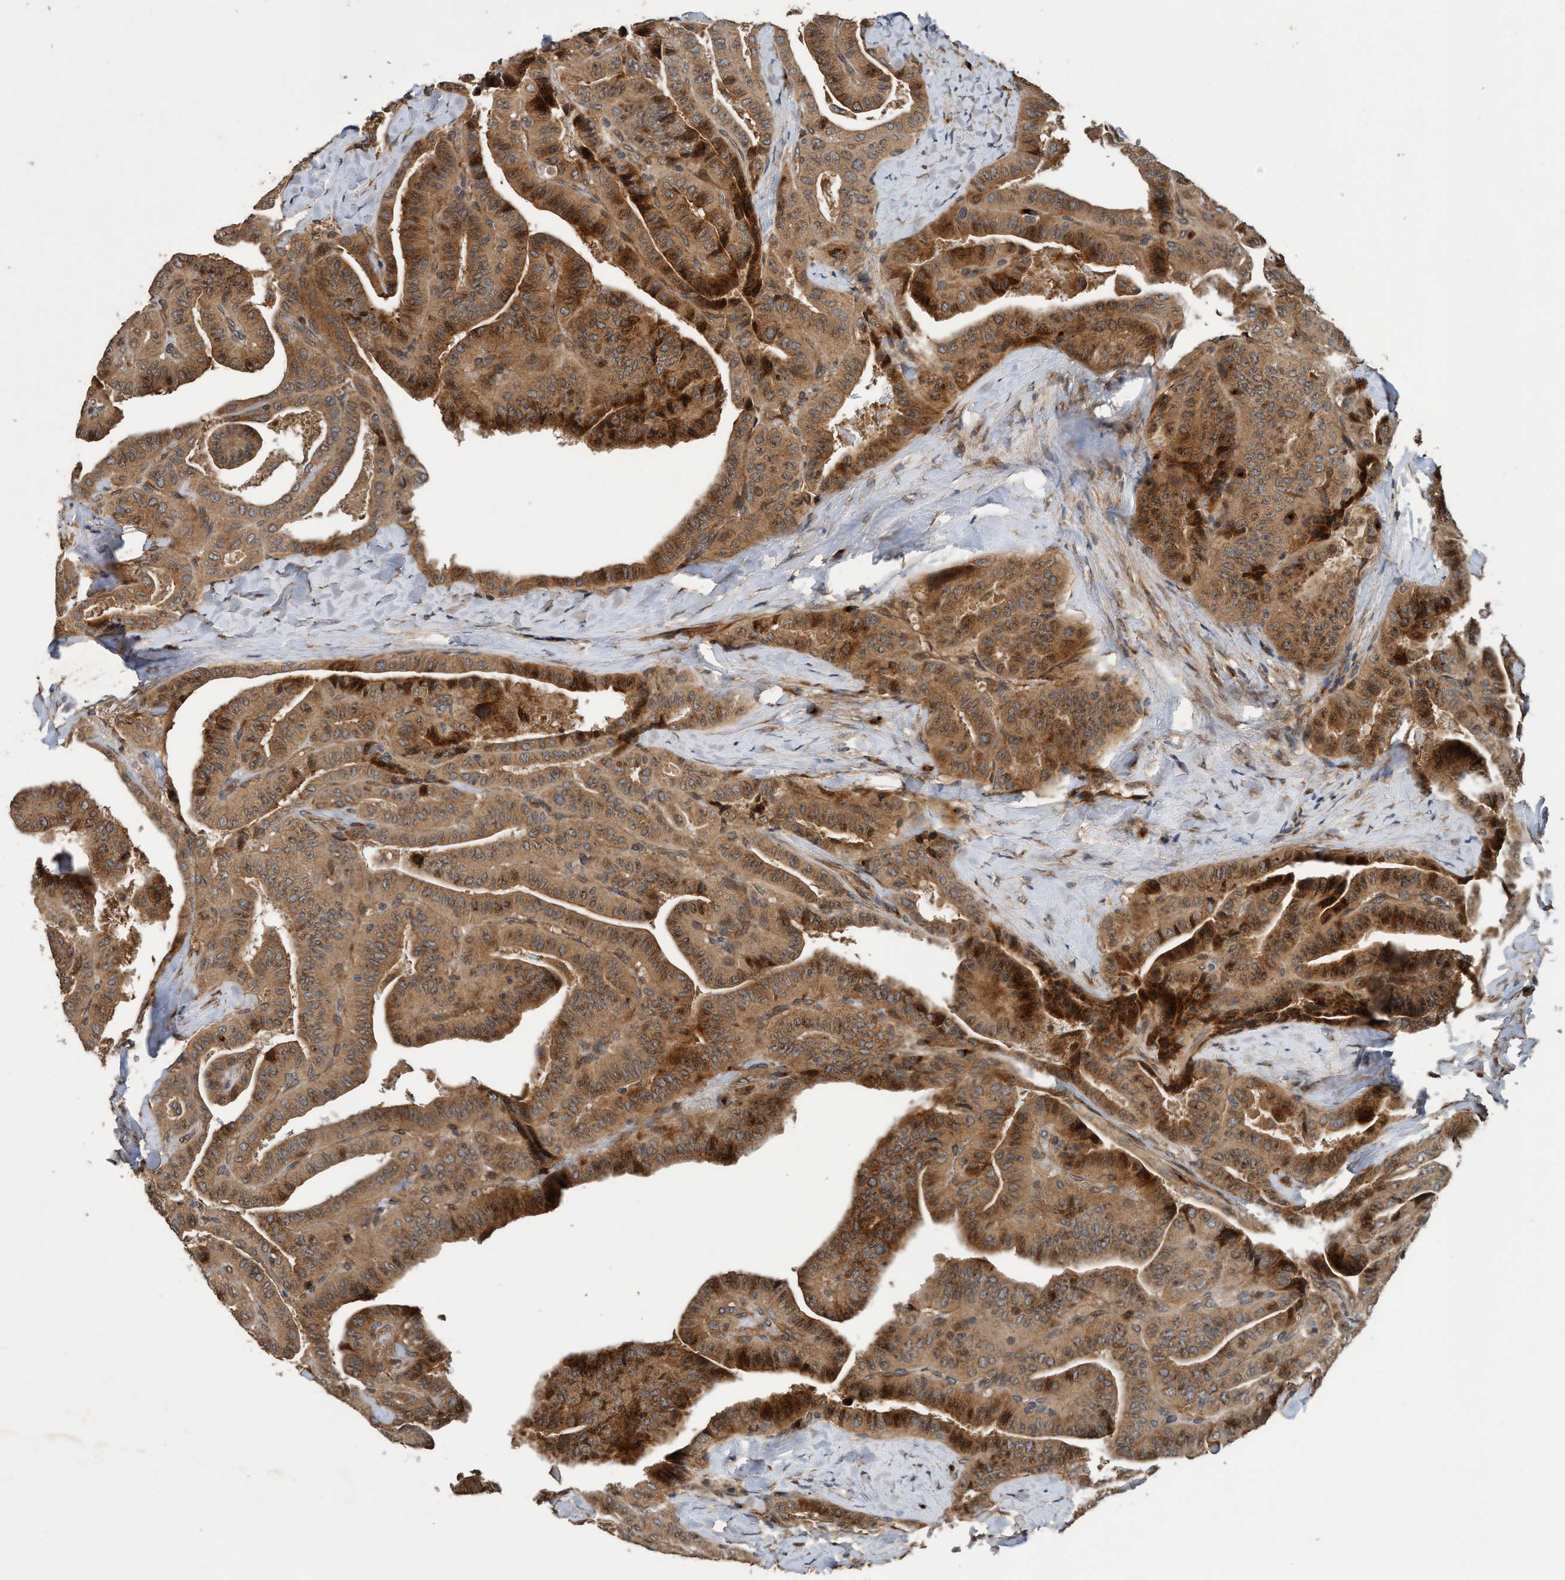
{"staining": {"intensity": "strong", "quantity": ">75%", "location": "cytoplasmic/membranous"}, "tissue": "thyroid cancer", "cell_type": "Tumor cells", "image_type": "cancer", "snomed": [{"axis": "morphology", "description": "Papillary adenocarcinoma, NOS"}, {"axis": "topography", "description": "Thyroid gland"}], "caption": "About >75% of tumor cells in thyroid papillary adenocarcinoma display strong cytoplasmic/membranous protein expression as visualized by brown immunohistochemical staining.", "gene": "MACC1", "patient": {"sex": "male", "age": 77}}